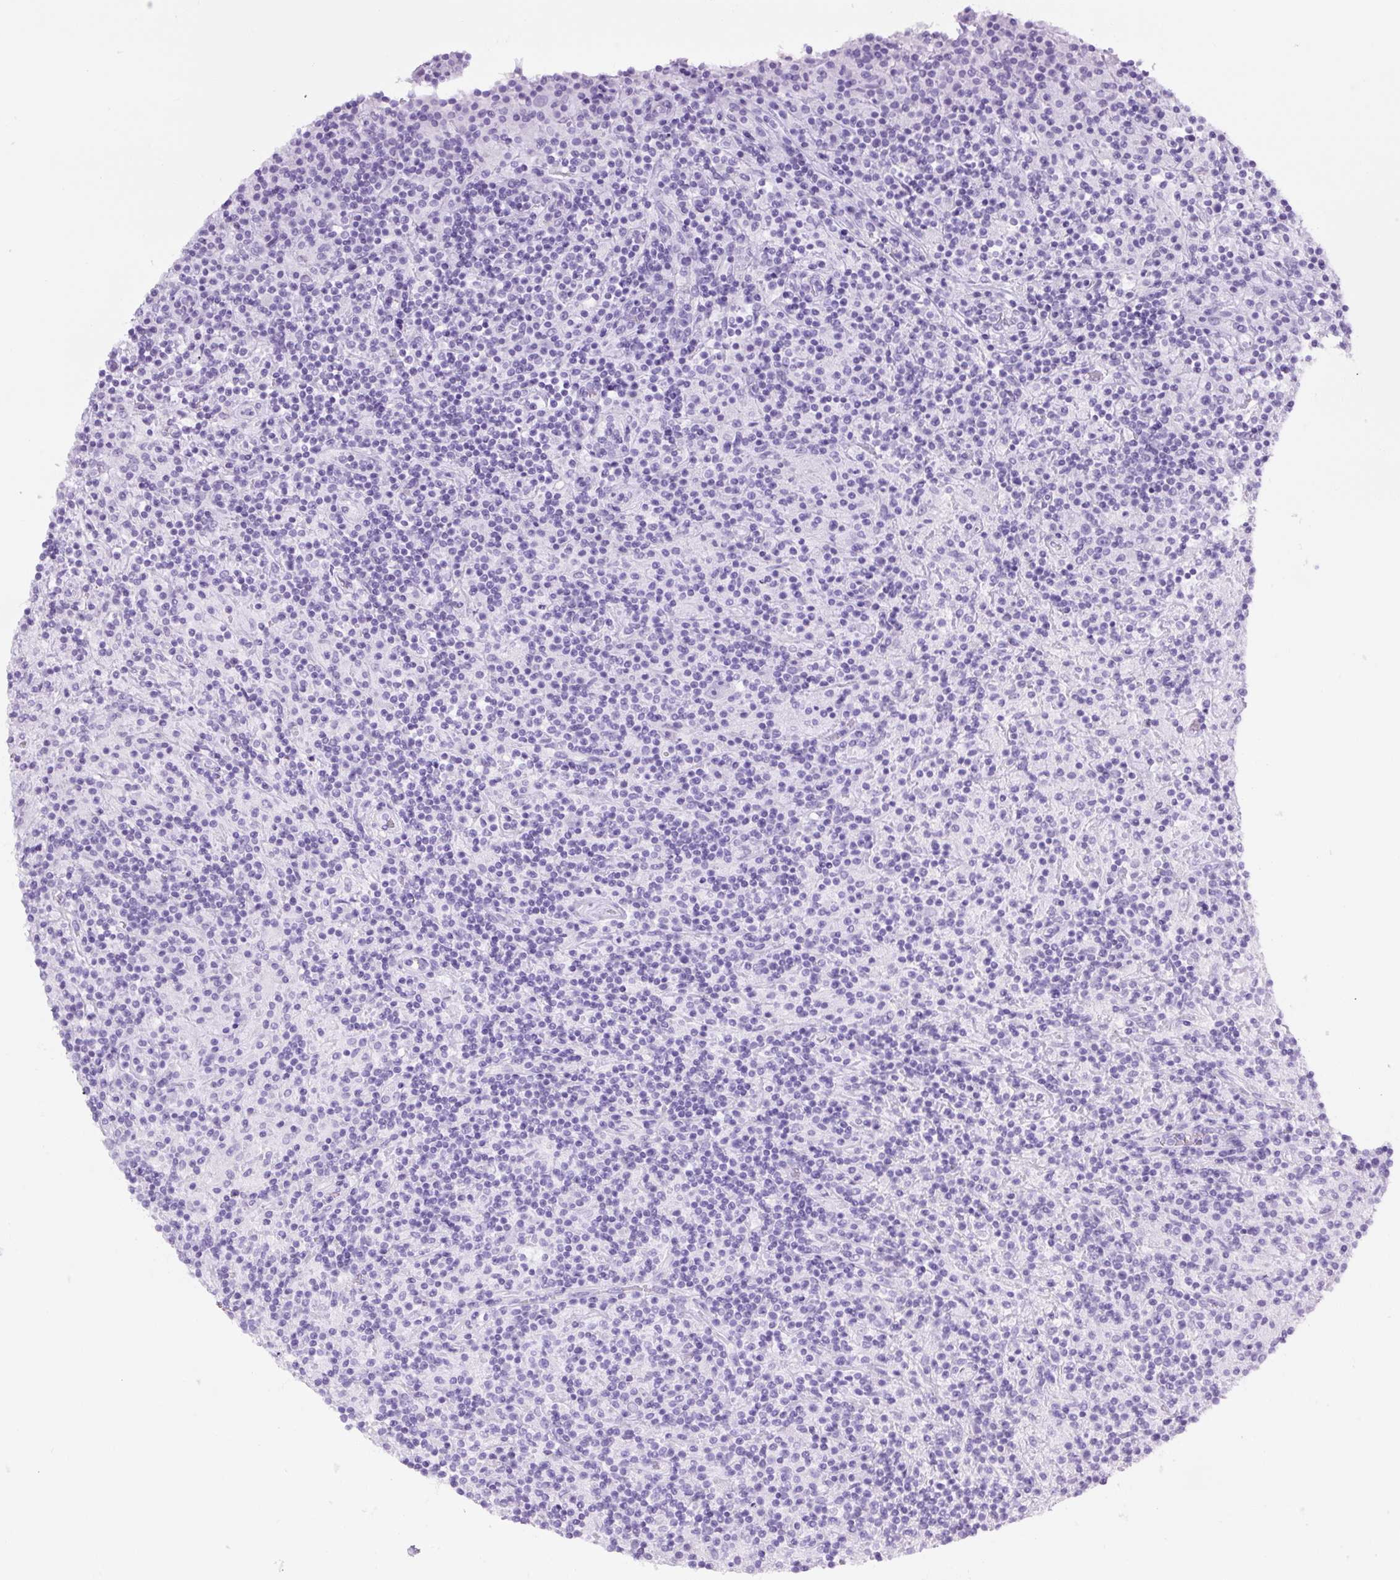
{"staining": {"intensity": "negative", "quantity": "none", "location": "none"}, "tissue": "lymphoma", "cell_type": "Tumor cells", "image_type": "cancer", "snomed": [{"axis": "morphology", "description": "Hodgkin's disease, NOS"}, {"axis": "topography", "description": "Lymph node"}], "caption": "This is a photomicrograph of IHC staining of lymphoma, which shows no staining in tumor cells. (Immunohistochemistry, brightfield microscopy, high magnification).", "gene": "TMEM200B", "patient": {"sex": "male", "age": 70}}